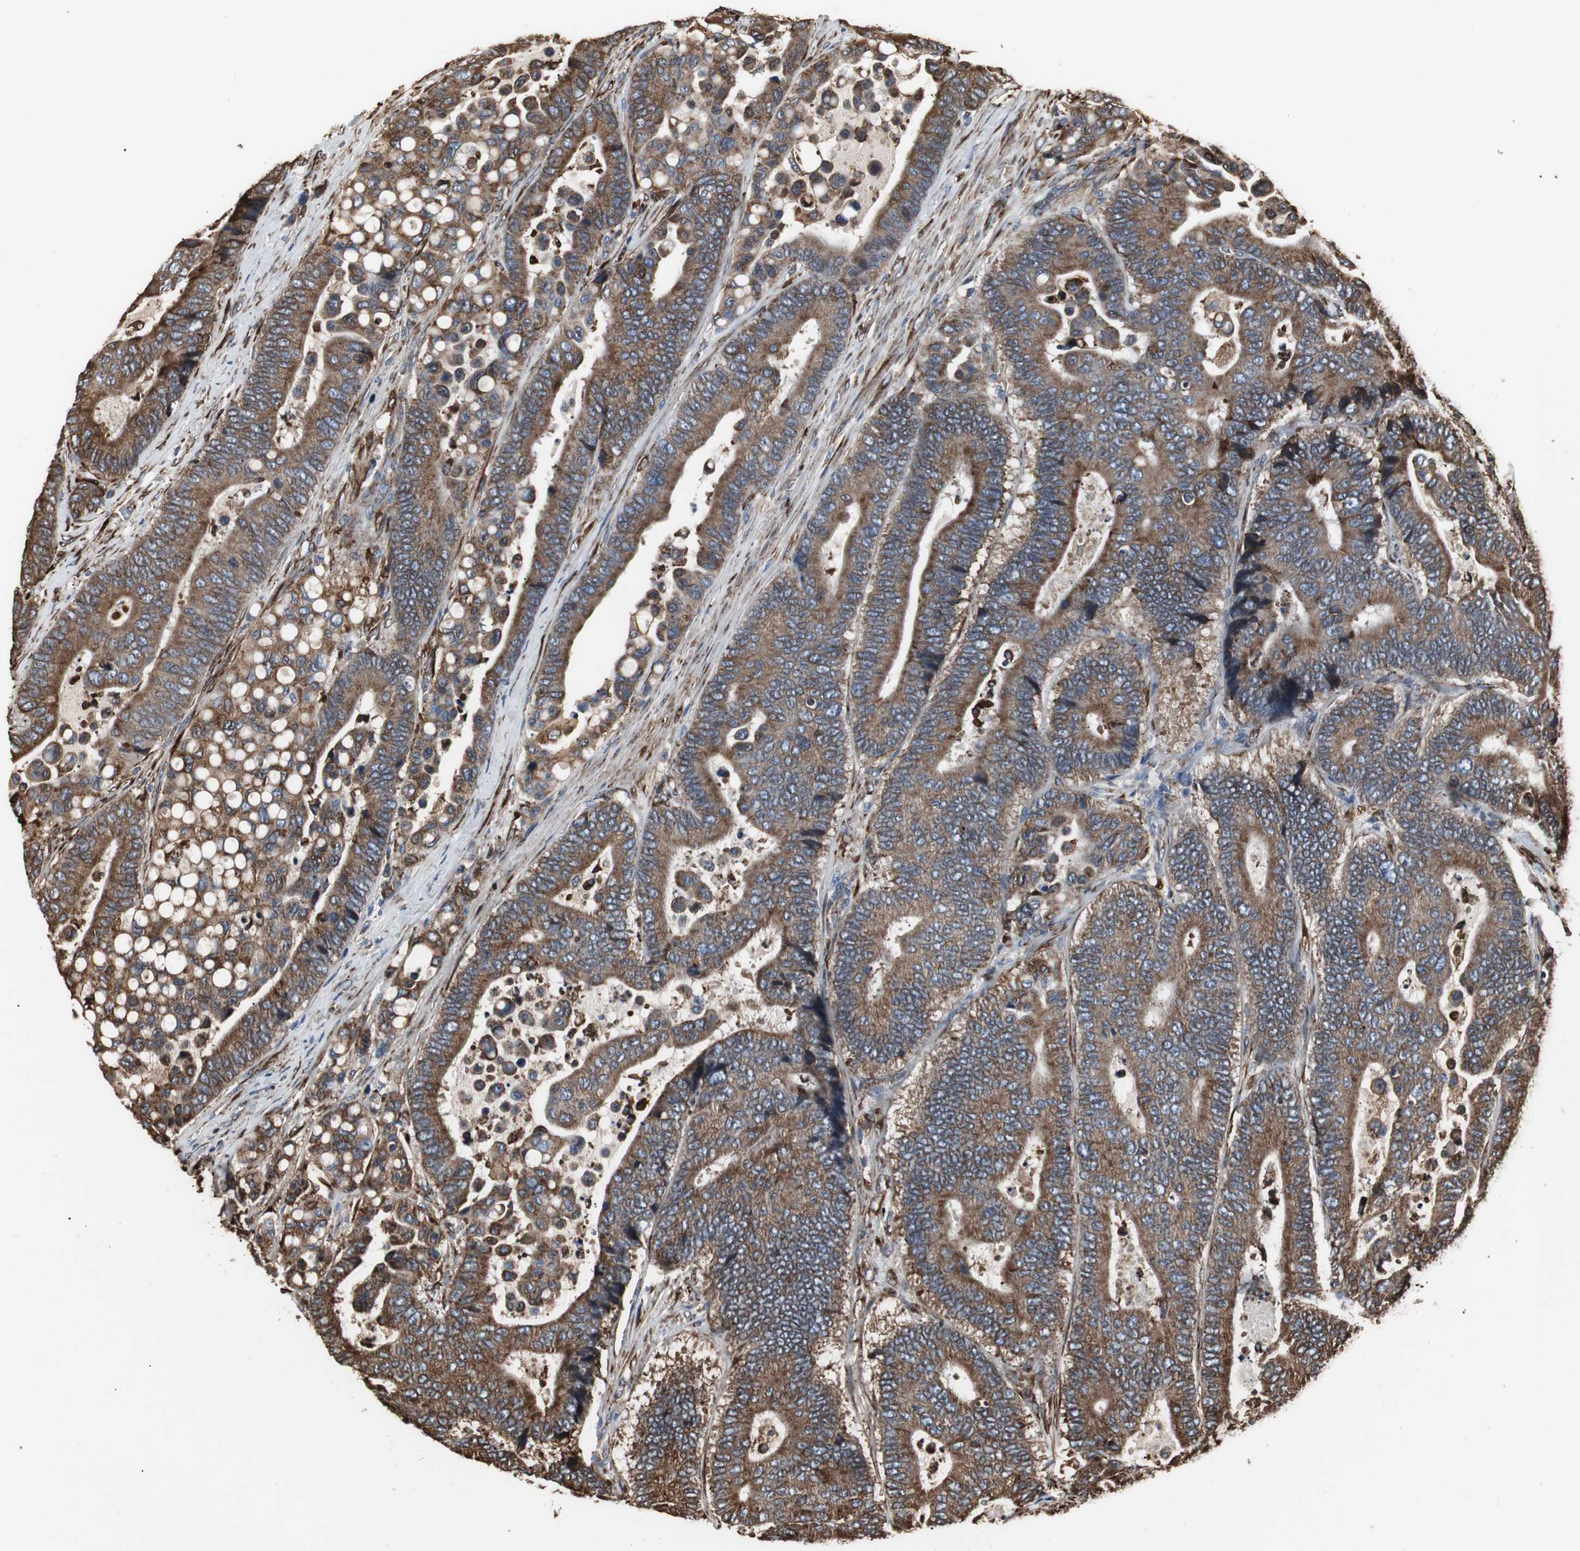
{"staining": {"intensity": "moderate", "quantity": ">75%", "location": "cytoplasmic/membranous"}, "tissue": "colorectal cancer", "cell_type": "Tumor cells", "image_type": "cancer", "snomed": [{"axis": "morphology", "description": "Normal tissue, NOS"}, {"axis": "morphology", "description": "Adenocarcinoma, NOS"}, {"axis": "topography", "description": "Colon"}], "caption": "Immunohistochemical staining of human colorectal cancer (adenocarcinoma) reveals medium levels of moderate cytoplasmic/membranous protein staining in about >75% of tumor cells.", "gene": "CALU", "patient": {"sex": "male", "age": 82}}